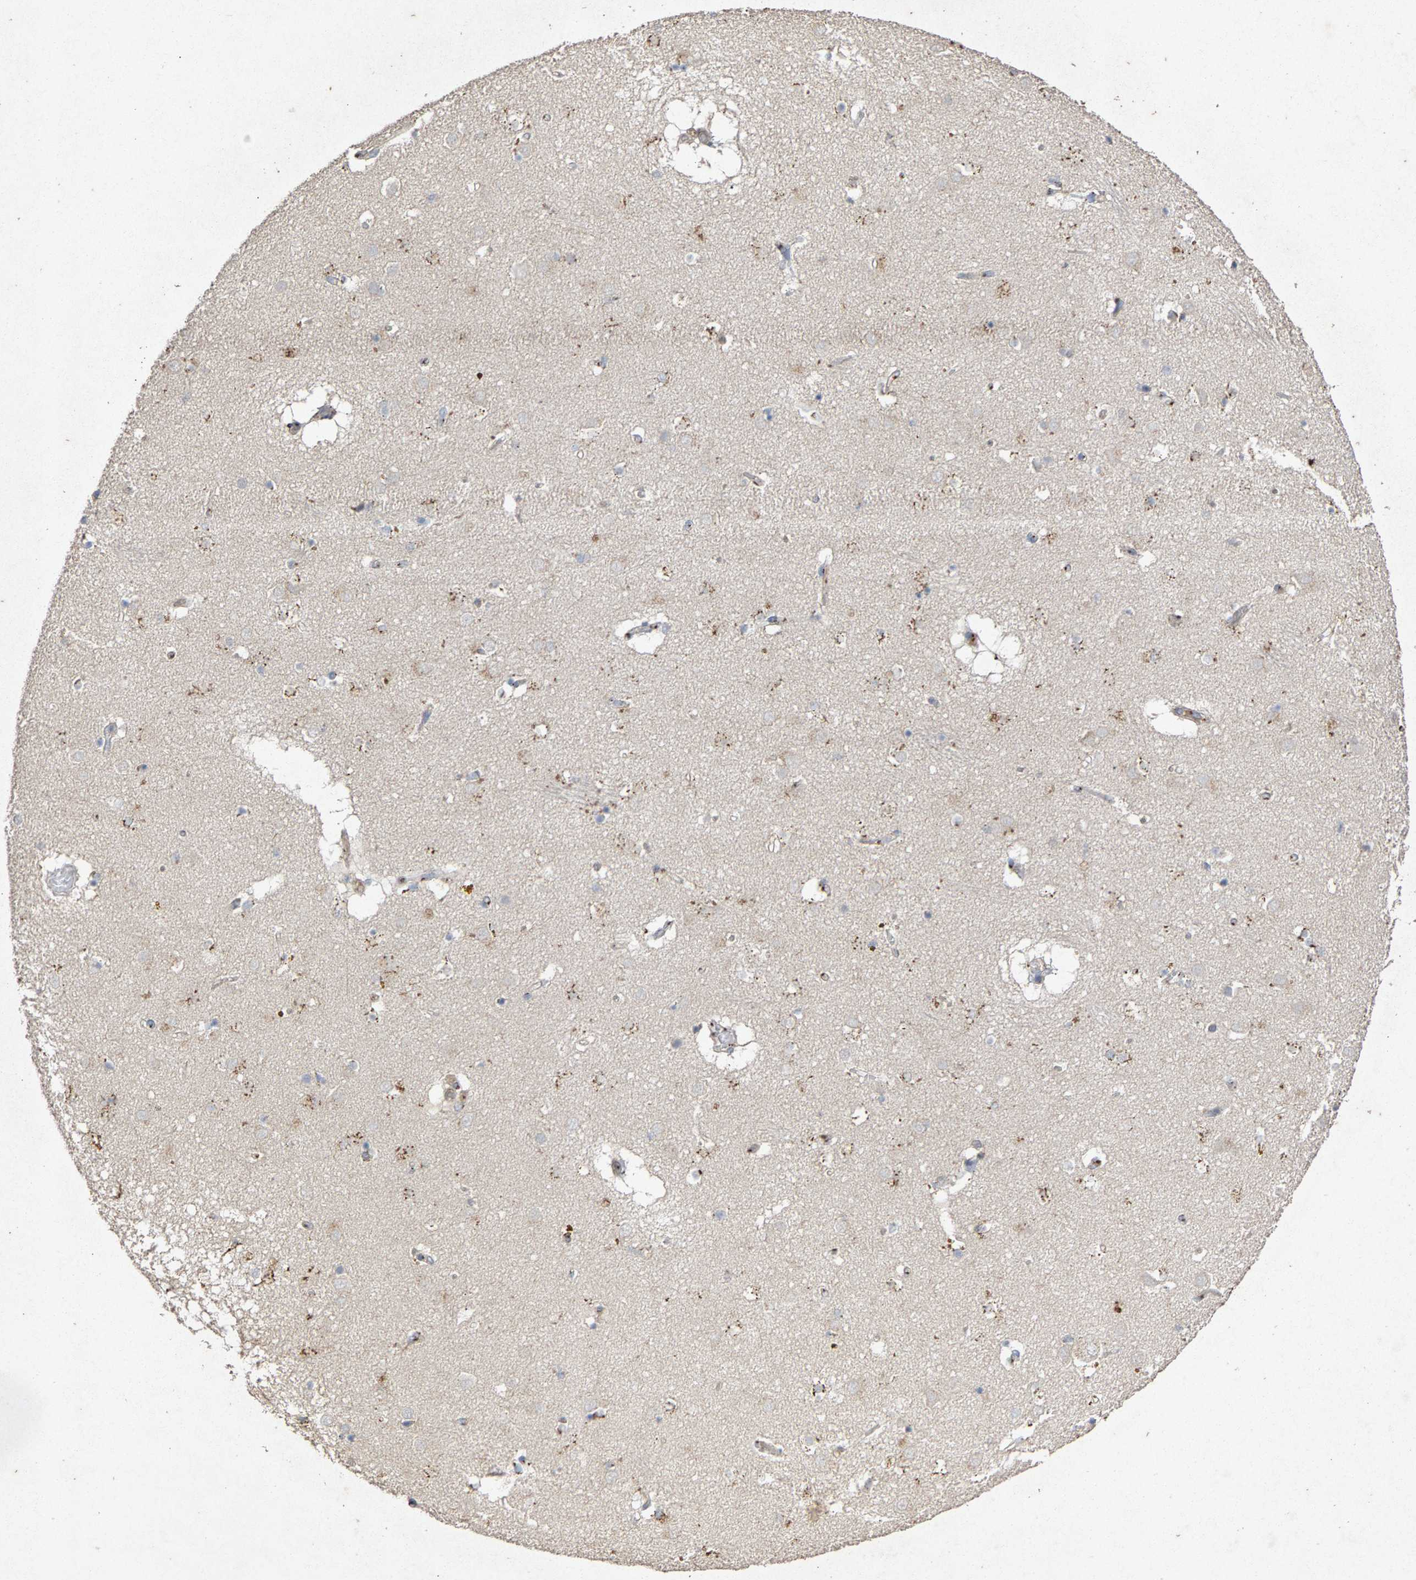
{"staining": {"intensity": "moderate", "quantity": "25%-75%", "location": "cytoplasmic/membranous"}, "tissue": "caudate", "cell_type": "Glial cells", "image_type": "normal", "snomed": [{"axis": "morphology", "description": "Normal tissue, NOS"}, {"axis": "topography", "description": "Lateral ventricle wall"}], "caption": "Unremarkable caudate was stained to show a protein in brown. There is medium levels of moderate cytoplasmic/membranous expression in approximately 25%-75% of glial cells.", "gene": "MAN2A1", "patient": {"sex": "male", "age": 70}}